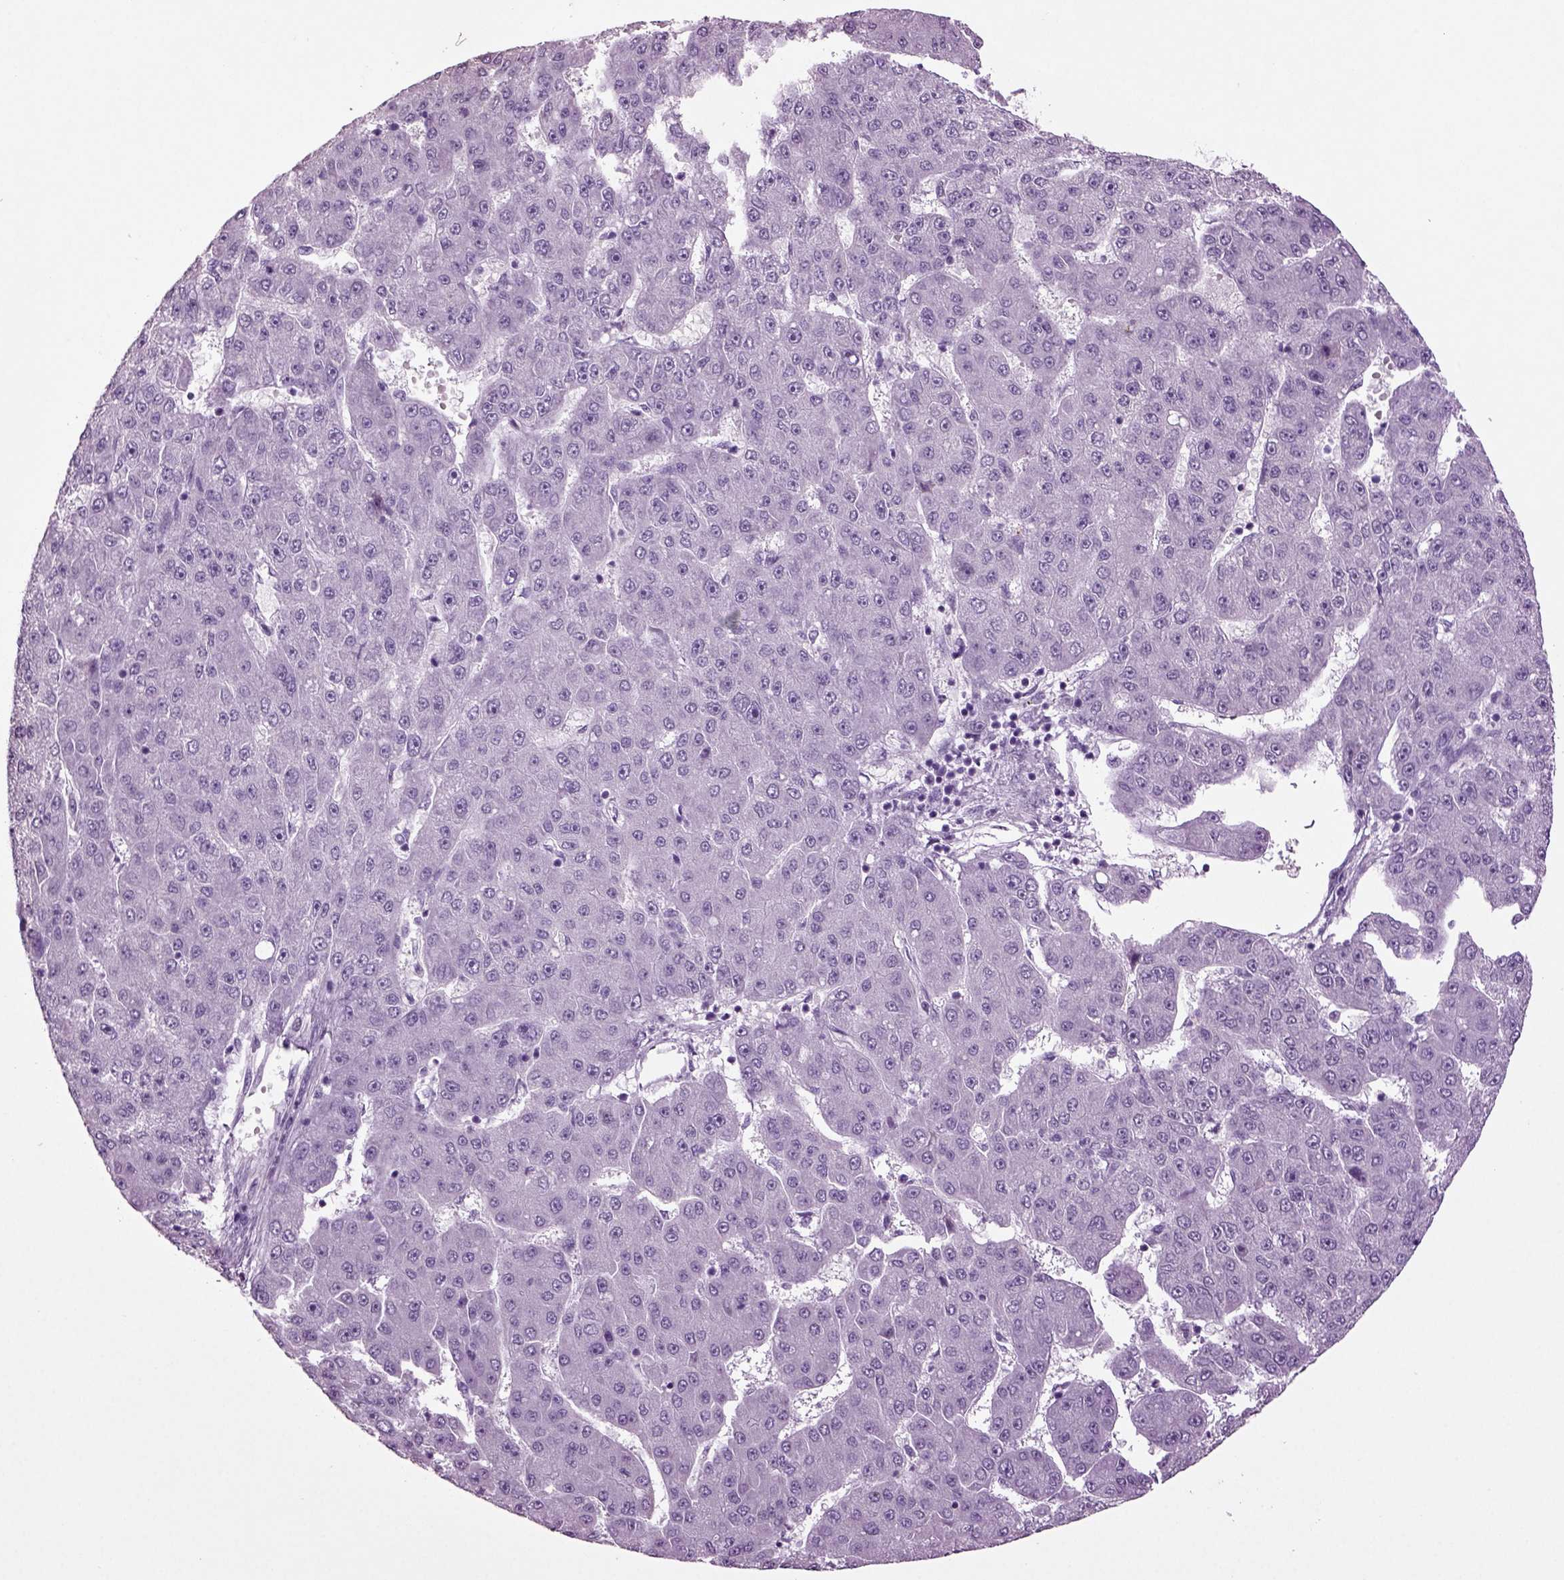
{"staining": {"intensity": "negative", "quantity": "none", "location": "none"}, "tissue": "liver cancer", "cell_type": "Tumor cells", "image_type": "cancer", "snomed": [{"axis": "morphology", "description": "Carcinoma, Hepatocellular, NOS"}, {"axis": "topography", "description": "Liver"}], "caption": "There is no significant expression in tumor cells of liver hepatocellular carcinoma.", "gene": "SLC17A6", "patient": {"sex": "male", "age": 67}}